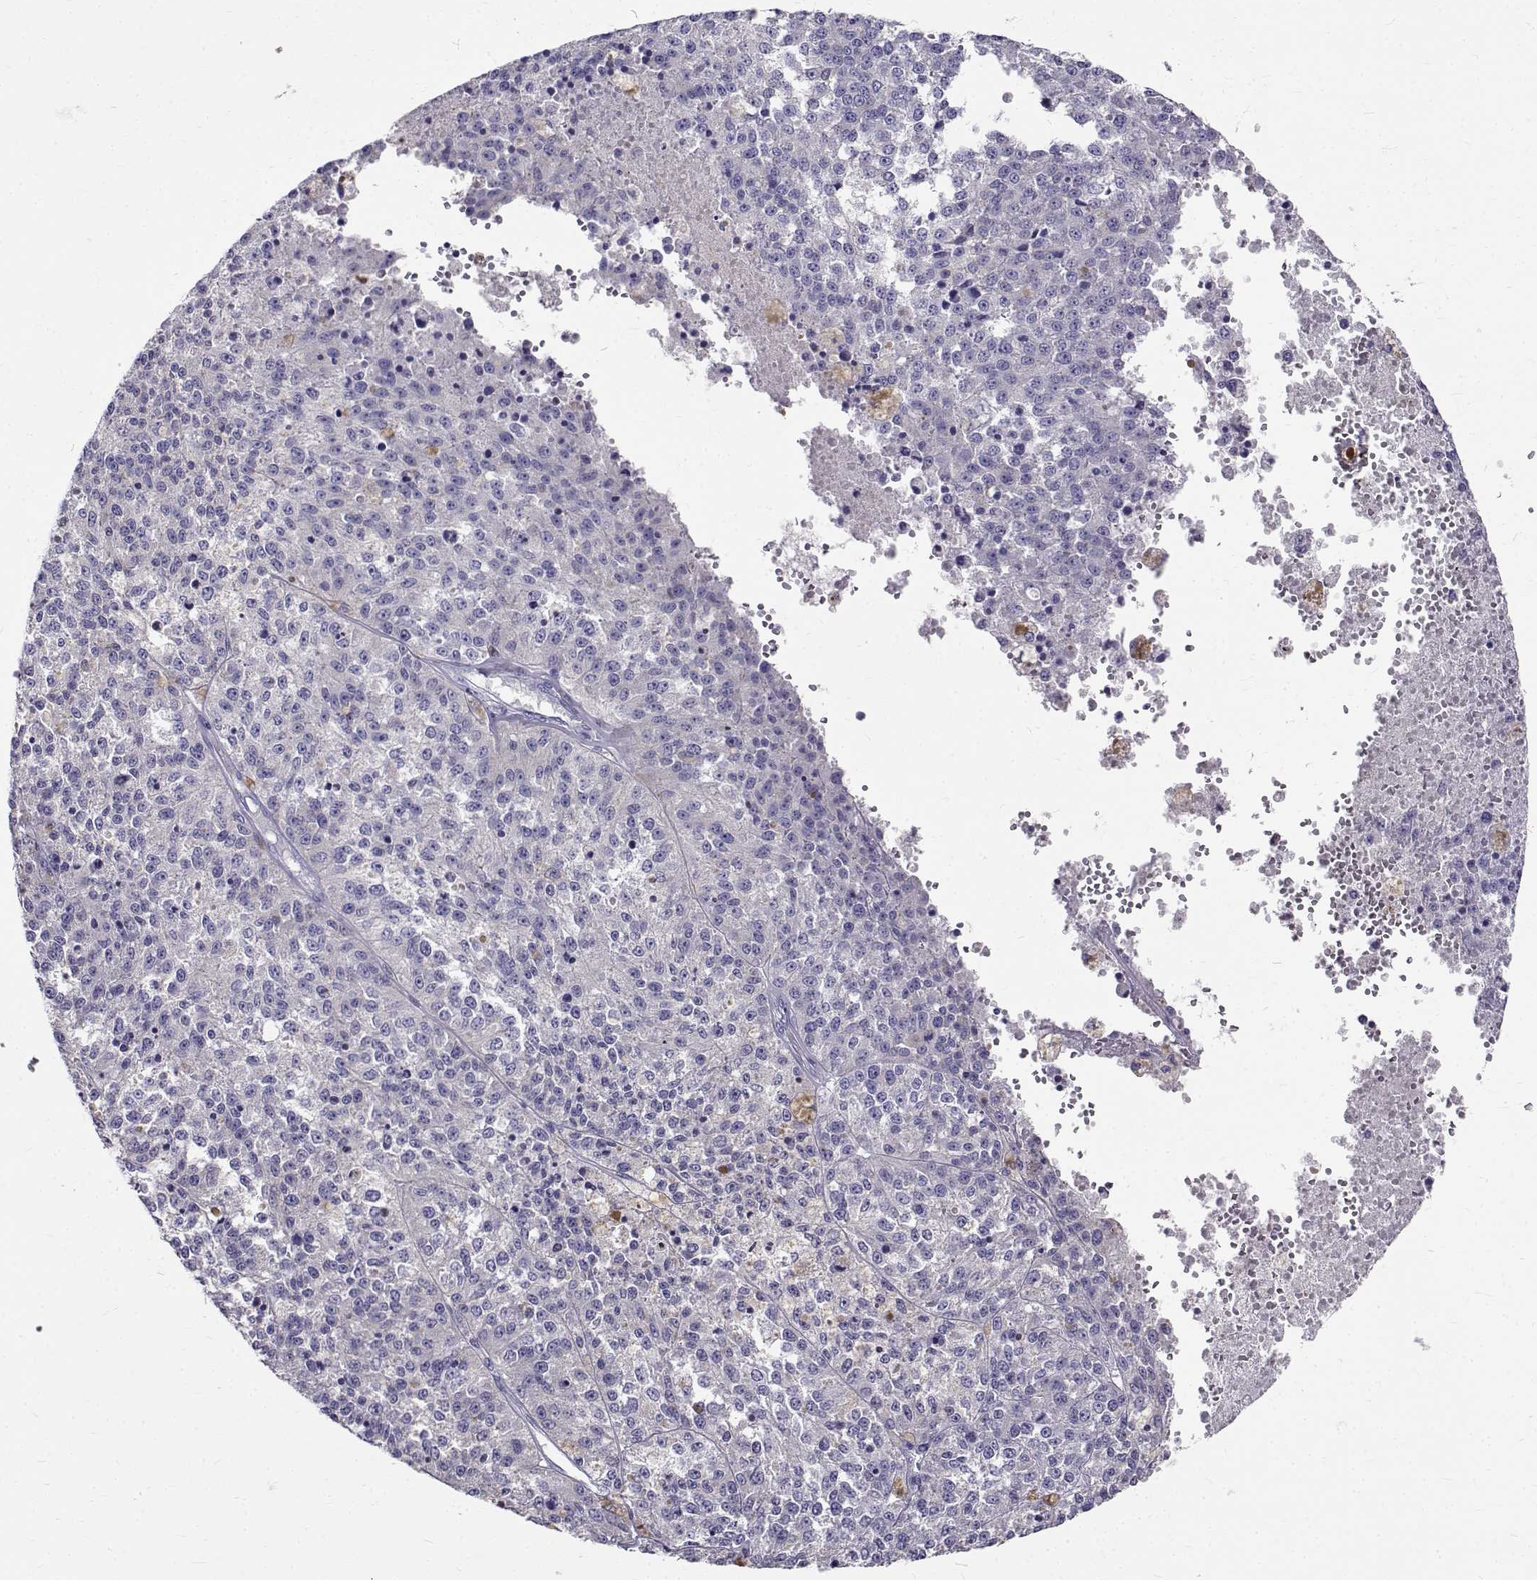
{"staining": {"intensity": "negative", "quantity": "none", "location": "none"}, "tissue": "melanoma", "cell_type": "Tumor cells", "image_type": "cancer", "snomed": [{"axis": "morphology", "description": "Malignant melanoma, Metastatic site"}, {"axis": "topography", "description": "Lymph node"}], "caption": "Histopathology image shows no protein staining in tumor cells of malignant melanoma (metastatic site) tissue.", "gene": "IGSF1", "patient": {"sex": "female", "age": 64}}